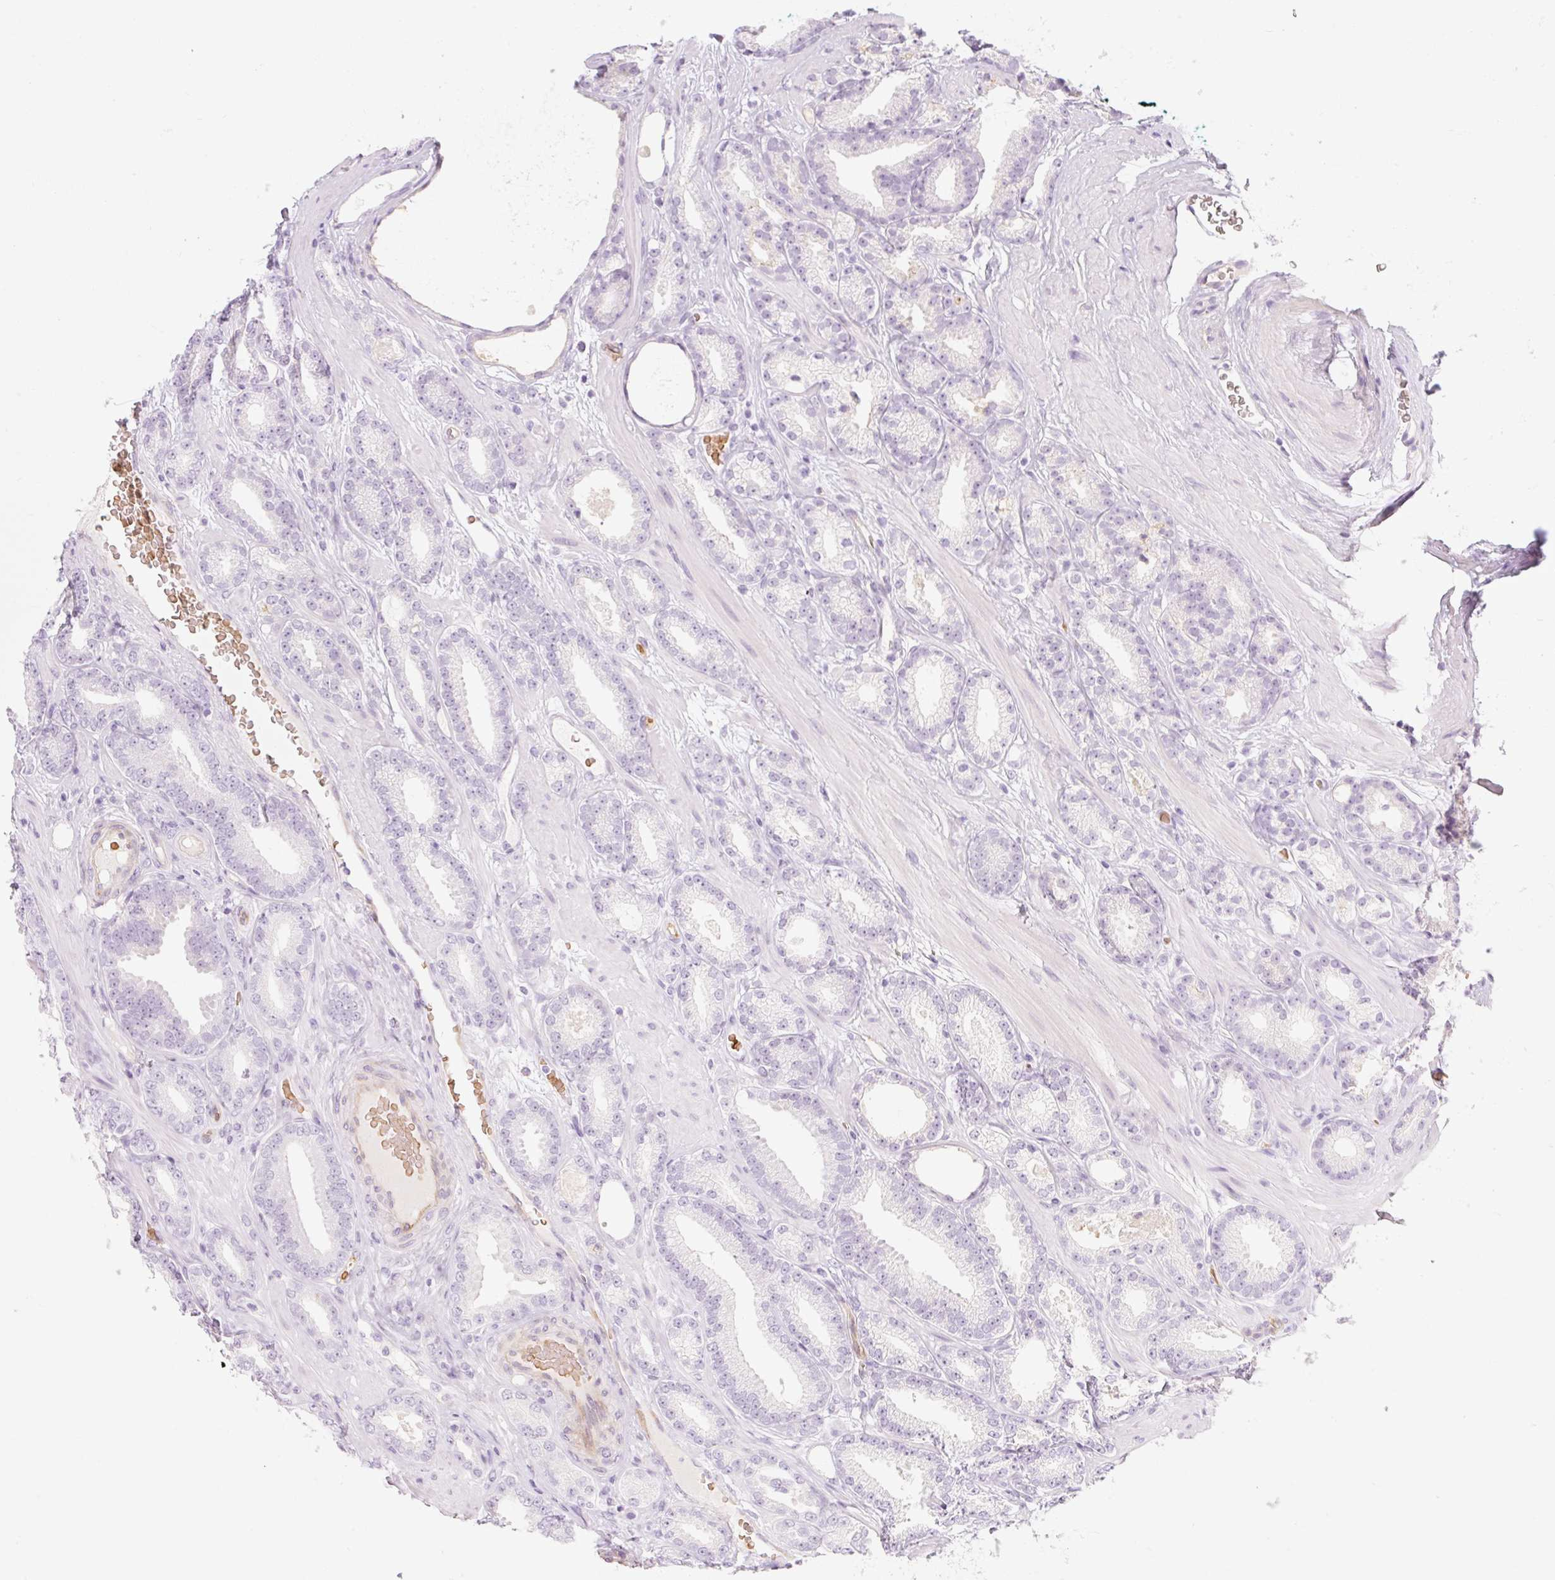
{"staining": {"intensity": "negative", "quantity": "none", "location": "none"}, "tissue": "prostate cancer", "cell_type": "Tumor cells", "image_type": "cancer", "snomed": [{"axis": "morphology", "description": "Adenocarcinoma, Low grade"}, {"axis": "topography", "description": "Prostate"}], "caption": "High power microscopy micrograph of an immunohistochemistry (IHC) image of prostate low-grade adenocarcinoma, revealing no significant positivity in tumor cells.", "gene": "TAF1L", "patient": {"sex": "male", "age": 61}}